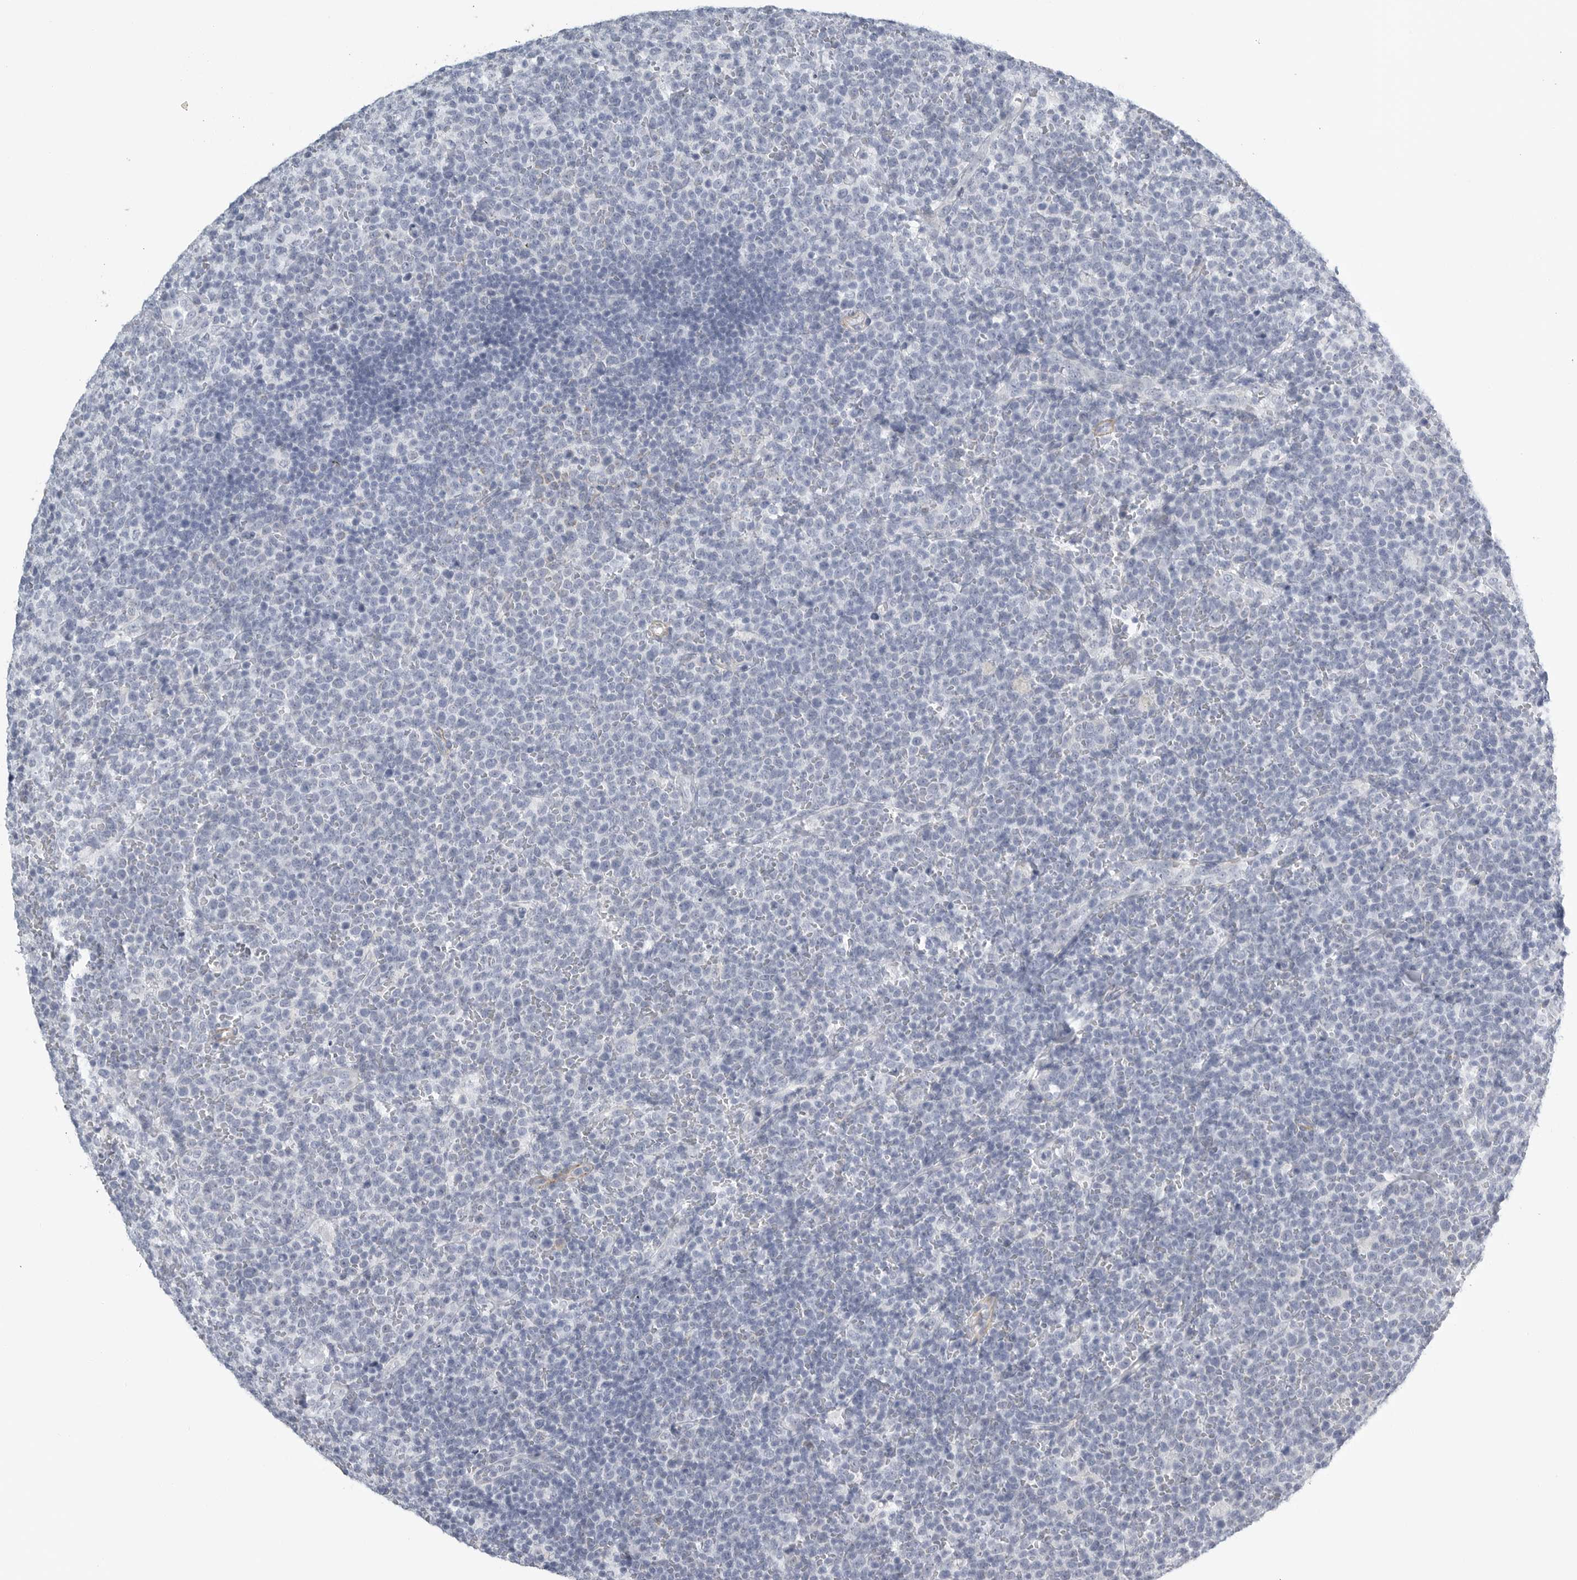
{"staining": {"intensity": "negative", "quantity": "none", "location": "none"}, "tissue": "lymphoma", "cell_type": "Tumor cells", "image_type": "cancer", "snomed": [{"axis": "morphology", "description": "Malignant lymphoma, non-Hodgkin's type, High grade"}, {"axis": "topography", "description": "Lymph node"}], "caption": "Tumor cells are negative for brown protein staining in lymphoma.", "gene": "TNR", "patient": {"sex": "male", "age": 61}}